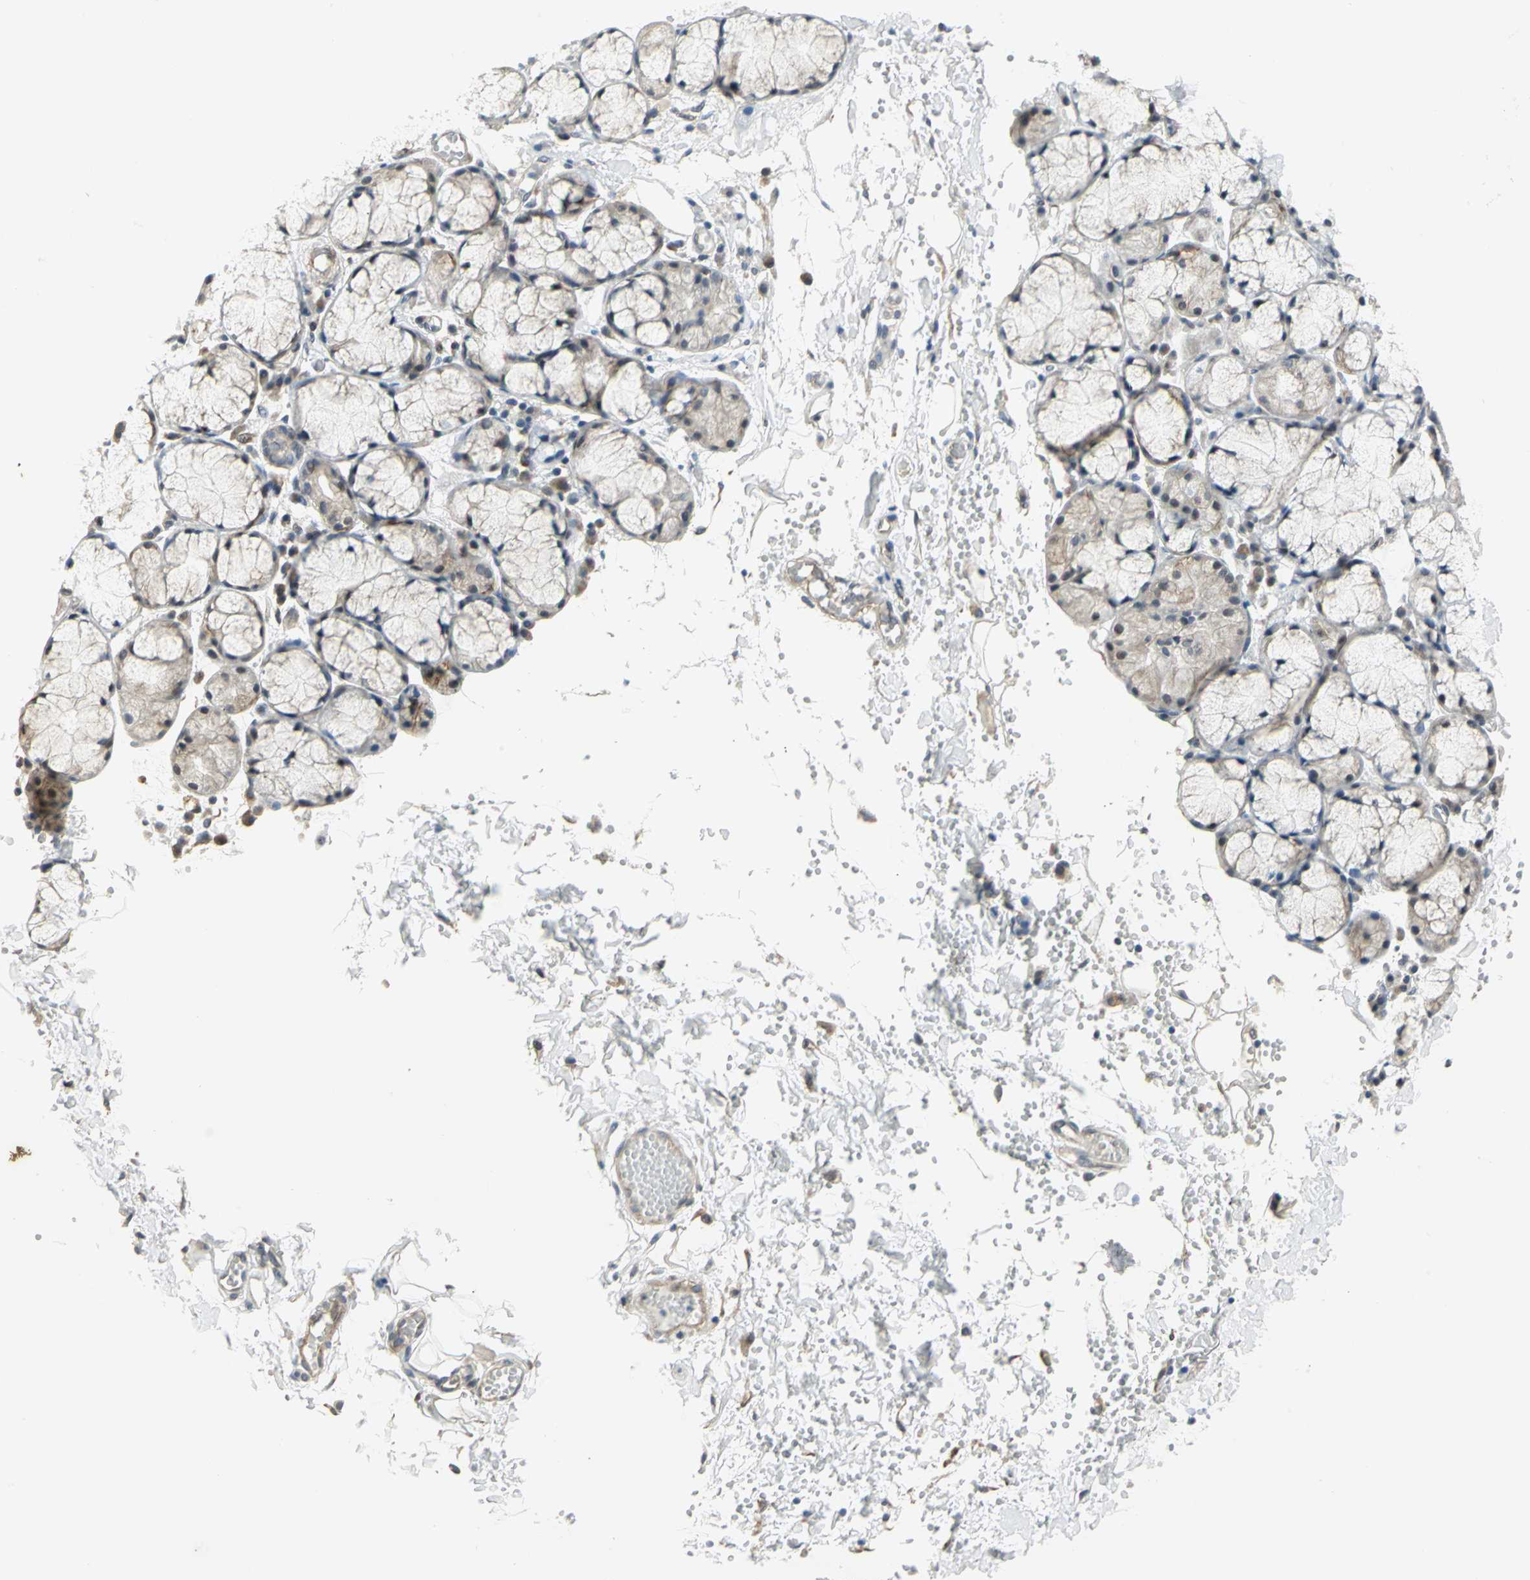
{"staining": {"intensity": "weak", "quantity": "<25%", "location": "cytoplasmic/membranous"}, "tissue": "salivary gland", "cell_type": "Glandular cells", "image_type": "normal", "snomed": [{"axis": "morphology", "description": "Normal tissue, NOS"}, {"axis": "topography", "description": "Skeletal muscle"}, {"axis": "topography", "description": "Oral tissue"}, {"axis": "topography", "description": "Salivary gland"}, {"axis": "topography", "description": "Peripheral nerve tissue"}], "caption": "Immunohistochemistry of normal salivary gland displays no expression in glandular cells. (DAB (3,3'-diaminobenzidine) IHC with hematoxylin counter stain).", "gene": "PLAGL2", "patient": {"sex": "male", "age": 54}}